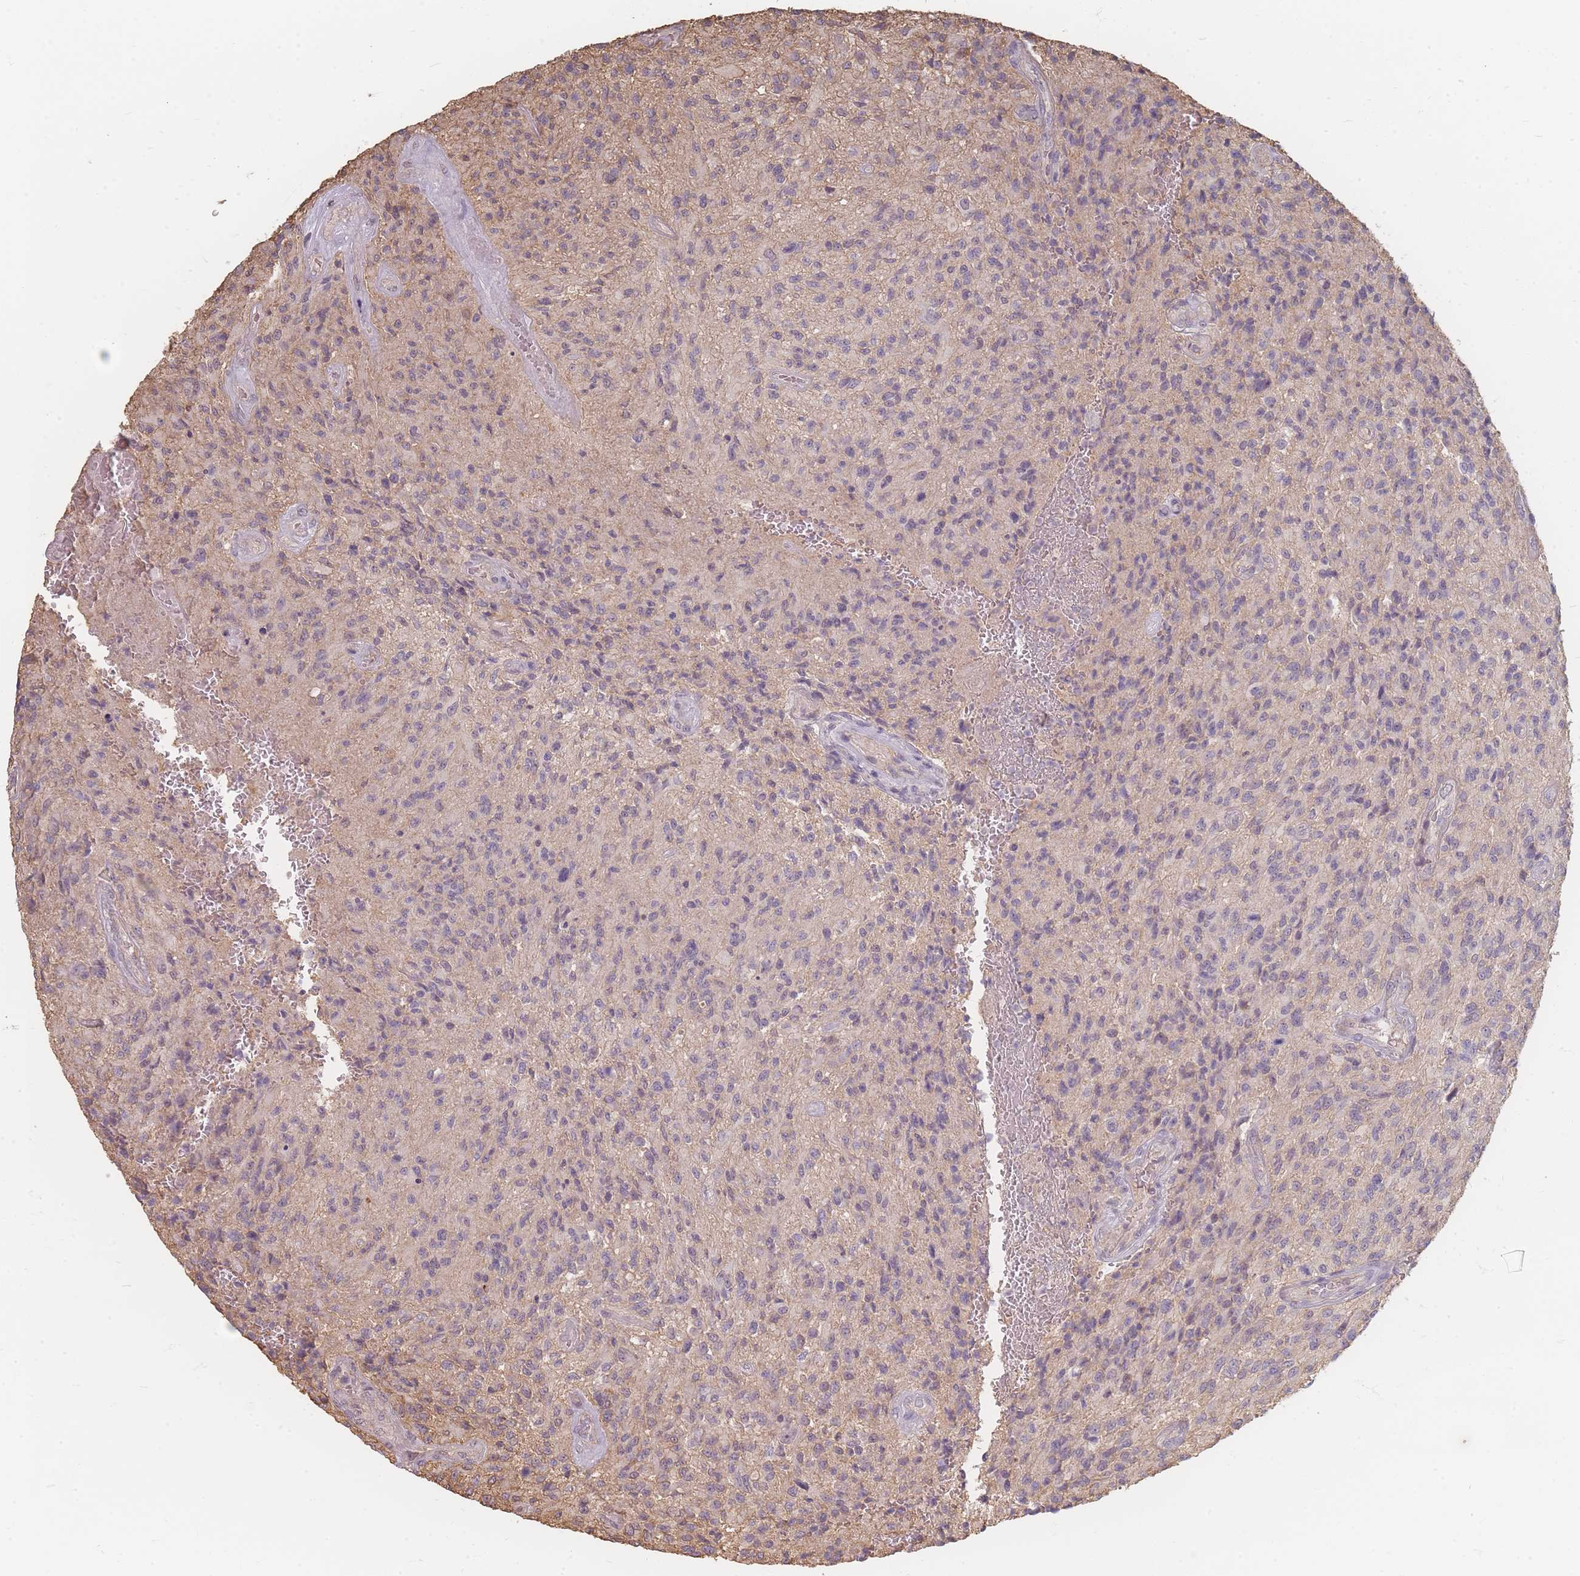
{"staining": {"intensity": "negative", "quantity": "none", "location": "none"}, "tissue": "glioma", "cell_type": "Tumor cells", "image_type": "cancer", "snomed": [{"axis": "morphology", "description": "Normal tissue, NOS"}, {"axis": "morphology", "description": "Glioma, malignant, High grade"}, {"axis": "topography", "description": "Cerebral cortex"}], "caption": "Immunohistochemical staining of glioma shows no significant staining in tumor cells.", "gene": "RFTN1", "patient": {"sex": "male", "age": 56}}